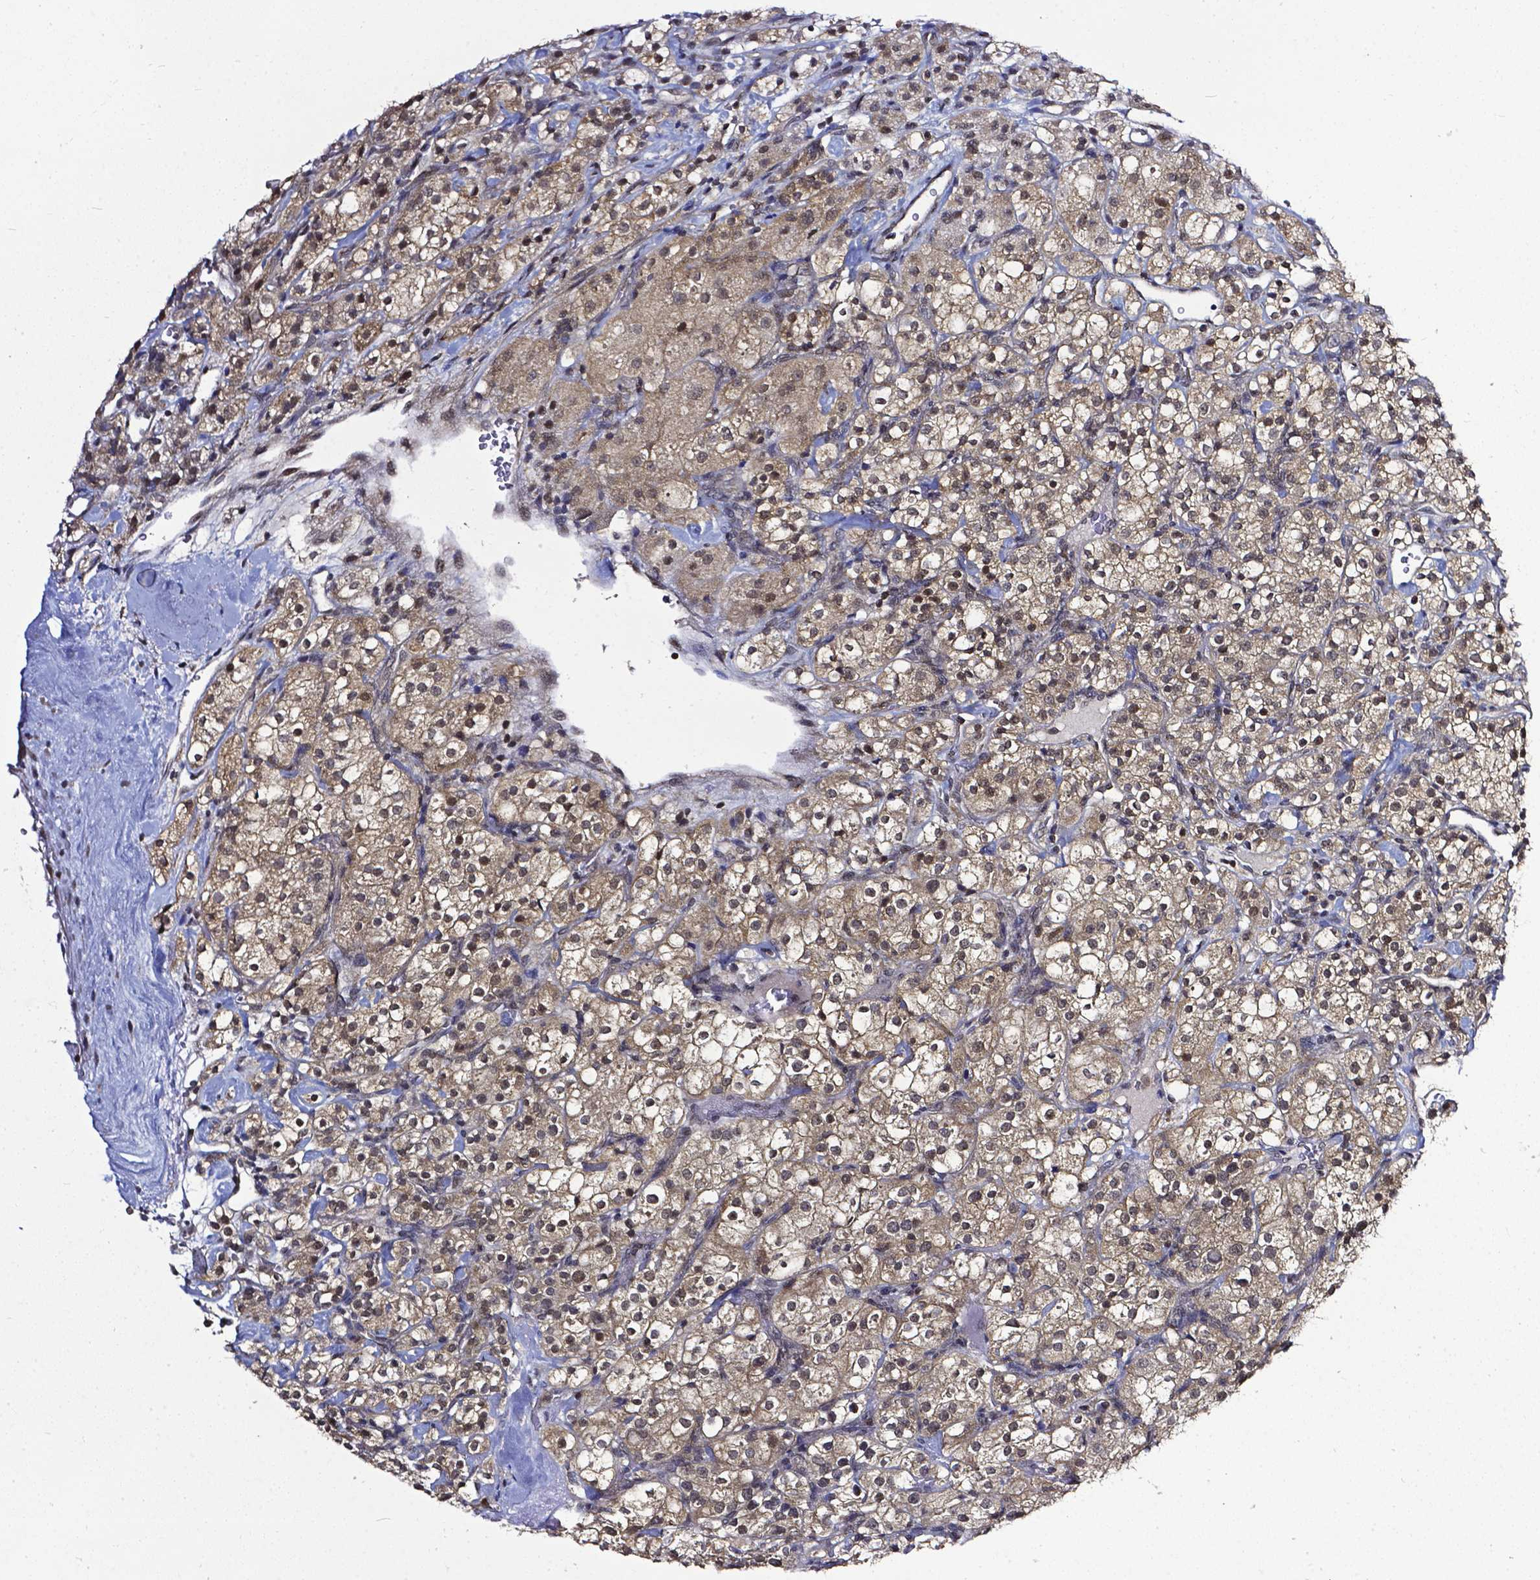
{"staining": {"intensity": "moderate", "quantity": ">75%", "location": "nuclear"}, "tissue": "renal cancer", "cell_type": "Tumor cells", "image_type": "cancer", "snomed": [{"axis": "morphology", "description": "Adenocarcinoma, NOS"}, {"axis": "topography", "description": "Kidney"}], "caption": "Adenocarcinoma (renal) stained with a protein marker reveals moderate staining in tumor cells.", "gene": "OTUB1", "patient": {"sex": "male", "age": 77}}